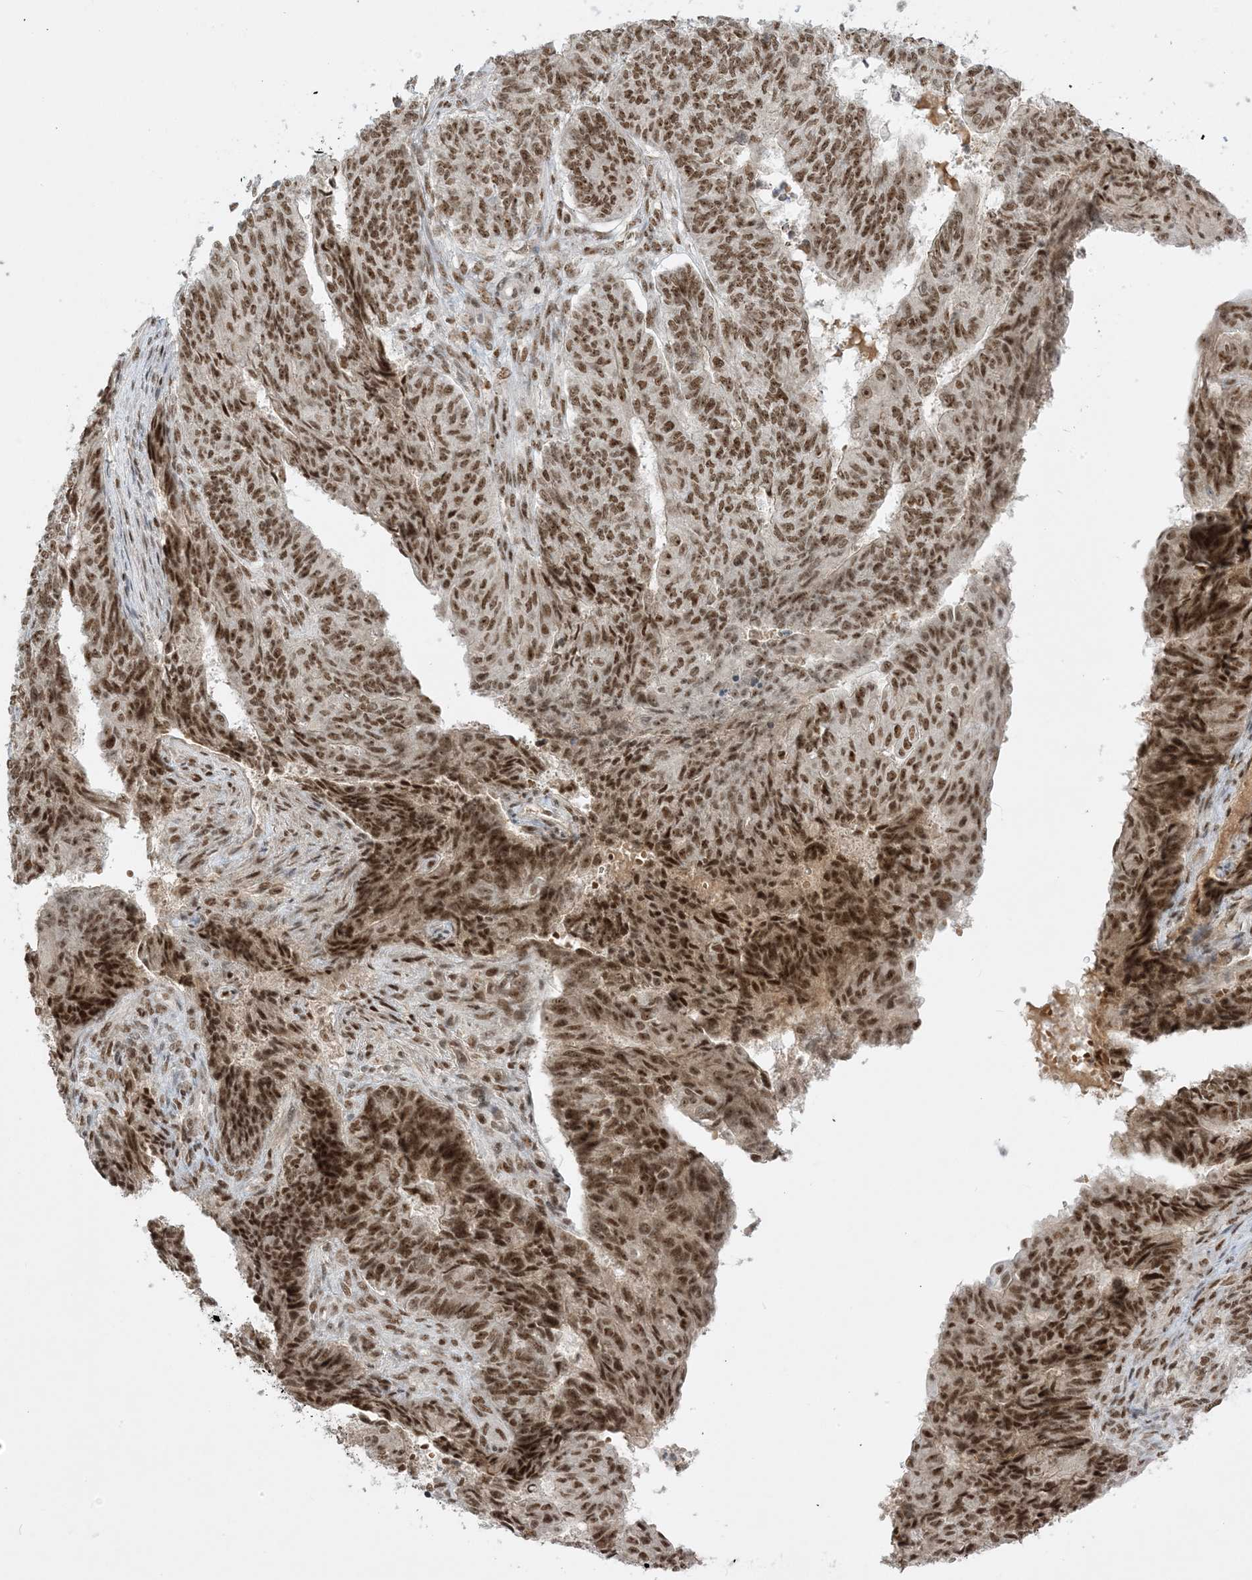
{"staining": {"intensity": "strong", "quantity": ">75%", "location": "nuclear"}, "tissue": "endometrial cancer", "cell_type": "Tumor cells", "image_type": "cancer", "snomed": [{"axis": "morphology", "description": "Adenocarcinoma, NOS"}, {"axis": "topography", "description": "Endometrium"}], "caption": "Immunohistochemistry (IHC) histopathology image of neoplastic tissue: adenocarcinoma (endometrial) stained using immunohistochemistry reveals high levels of strong protein expression localized specifically in the nuclear of tumor cells, appearing as a nuclear brown color.", "gene": "PPIL2", "patient": {"sex": "female", "age": 32}}